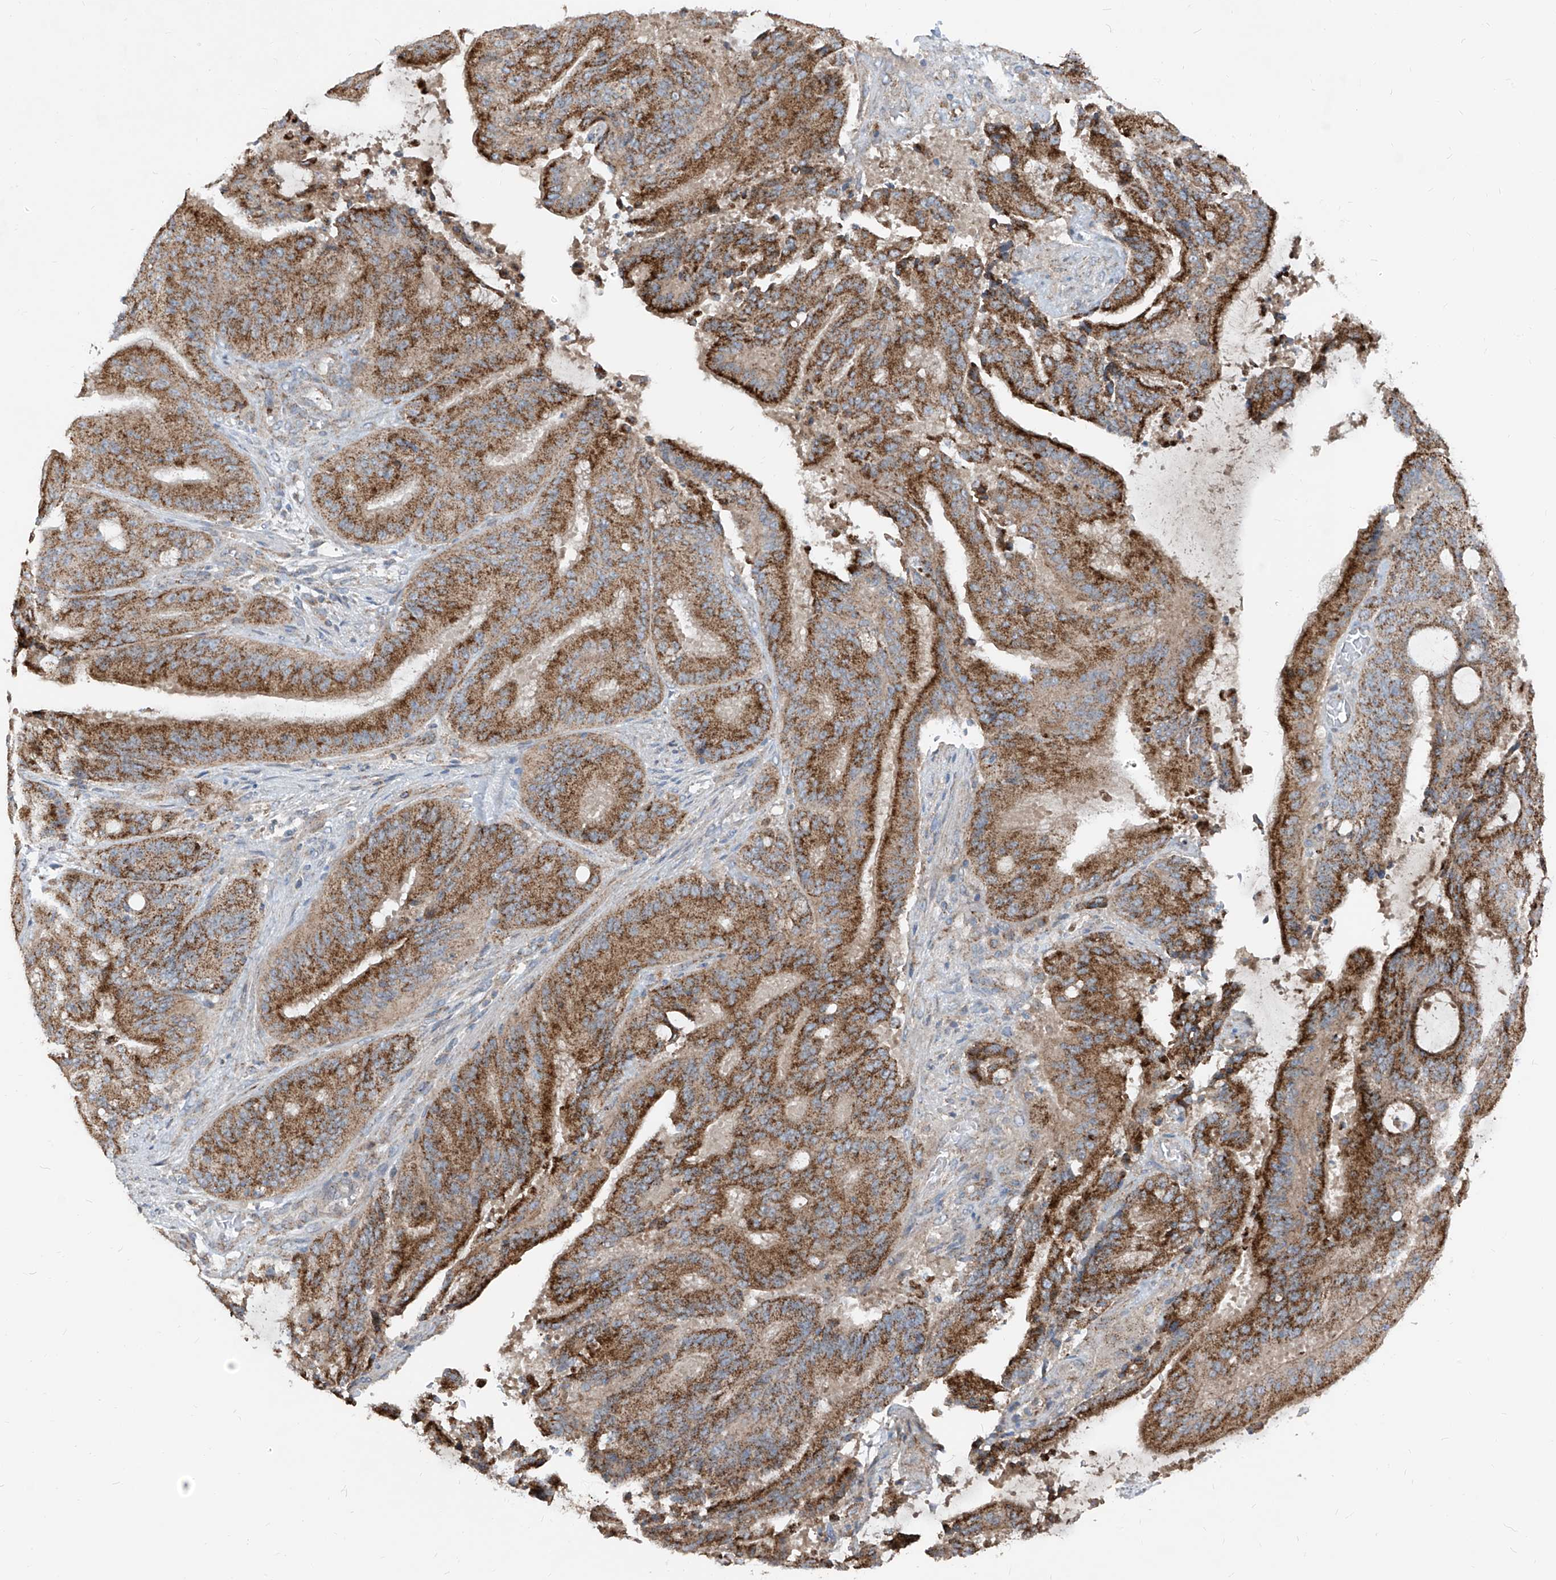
{"staining": {"intensity": "strong", "quantity": ">75%", "location": "cytoplasmic/membranous"}, "tissue": "liver cancer", "cell_type": "Tumor cells", "image_type": "cancer", "snomed": [{"axis": "morphology", "description": "Normal tissue, NOS"}, {"axis": "morphology", "description": "Cholangiocarcinoma"}, {"axis": "topography", "description": "Liver"}, {"axis": "topography", "description": "Peripheral nerve tissue"}], "caption": "This is an image of immunohistochemistry staining of liver cancer, which shows strong staining in the cytoplasmic/membranous of tumor cells.", "gene": "ABCD3", "patient": {"sex": "female", "age": 73}}